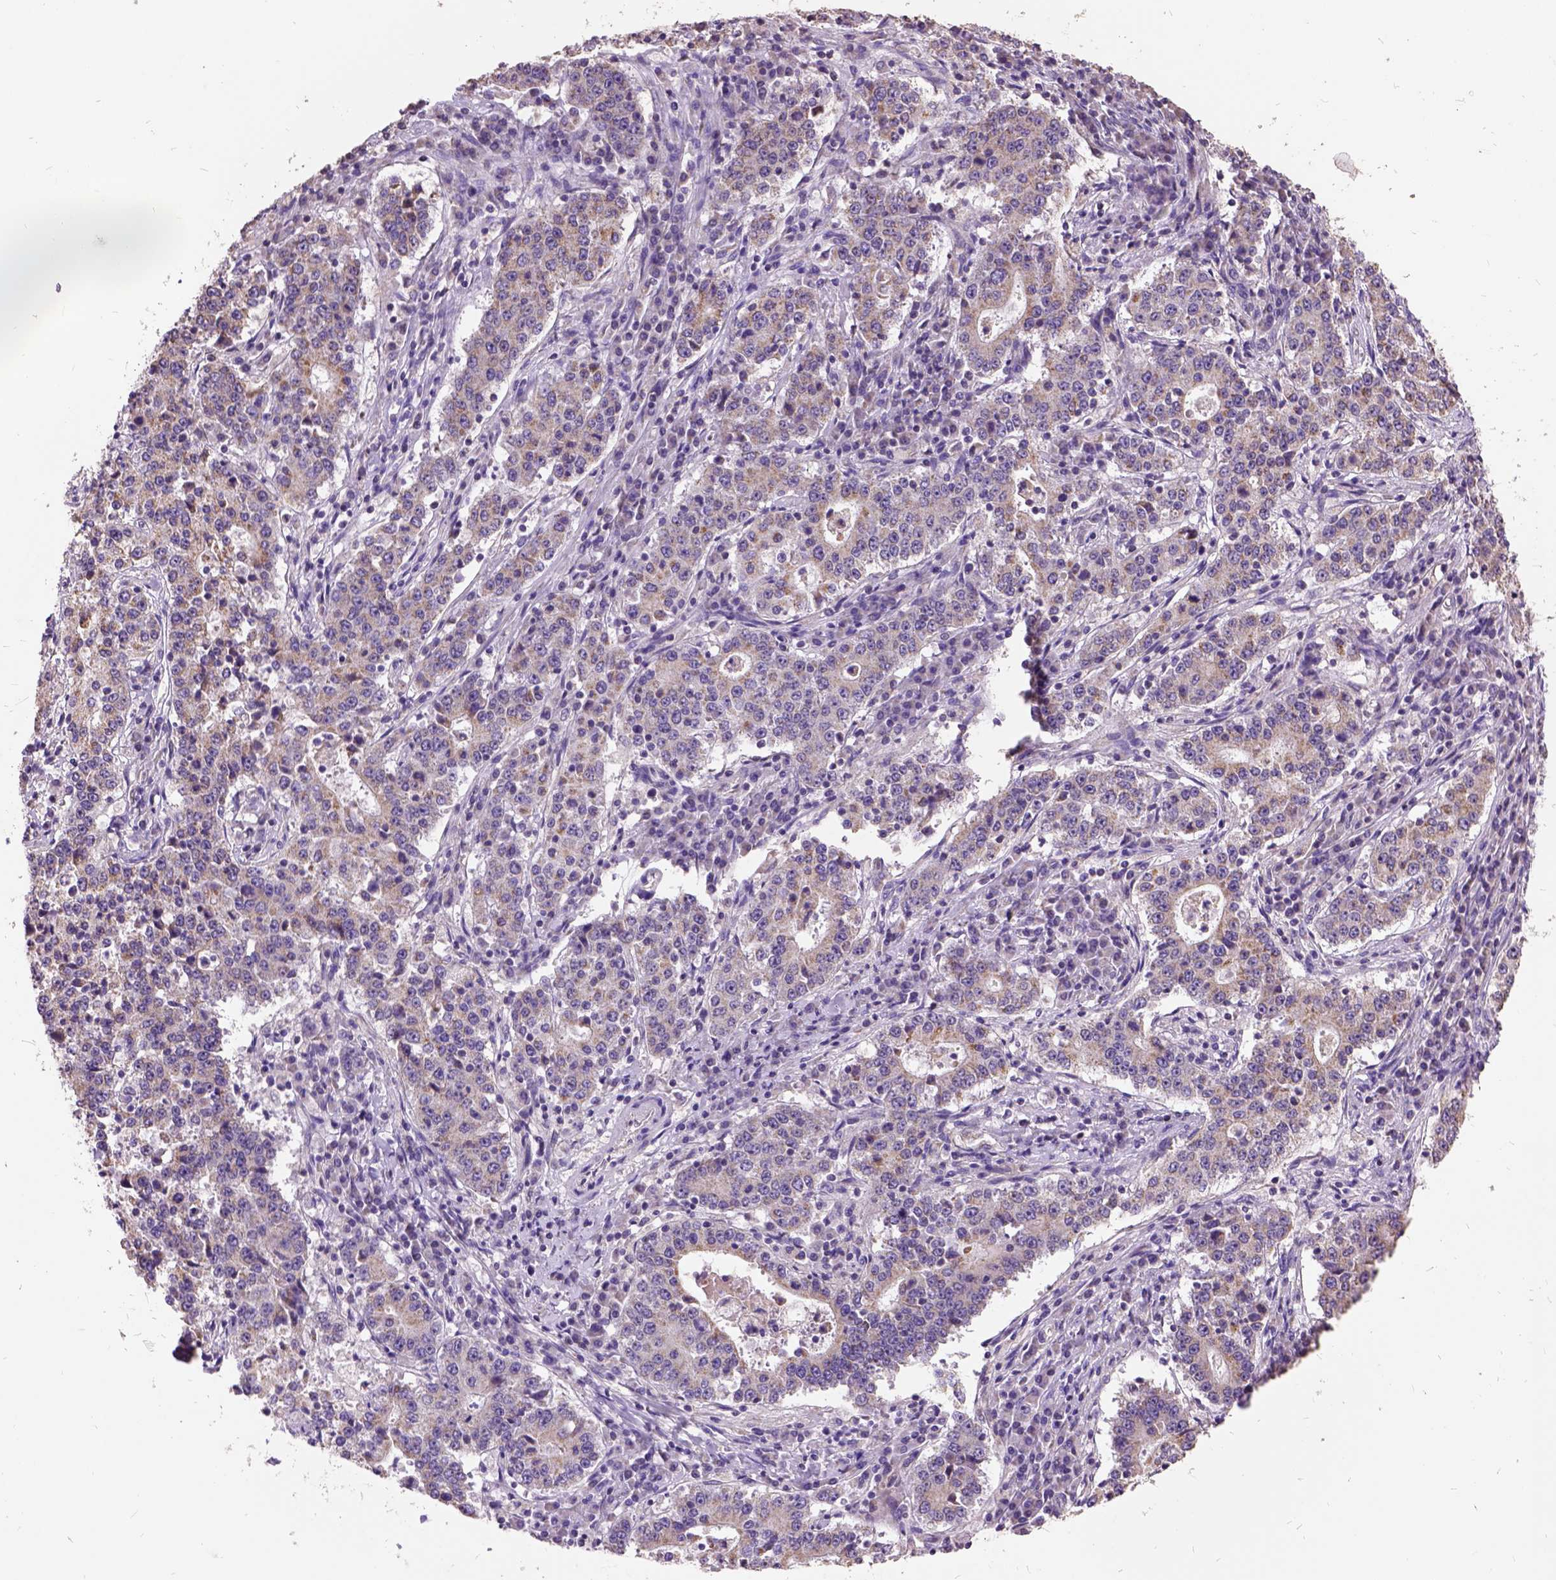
{"staining": {"intensity": "moderate", "quantity": ">75%", "location": "cytoplasmic/membranous"}, "tissue": "stomach cancer", "cell_type": "Tumor cells", "image_type": "cancer", "snomed": [{"axis": "morphology", "description": "Adenocarcinoma, NOS"}, {"axis": "topography", "description": "Stomach"}], "caption": "Immunohistochemistry (IHC) photomicrograph of neoplastic tissue: adenocarcinoma (stomach) stained using IHC exhibits medium levels of moderate protein expression localized specifically in the cytoplasmic/membranous of tumor cells, appearing as a cytoplasmic/membranous brown color.", "gene": "DQX1", "patient": {"sex": "male", "age": 59}}